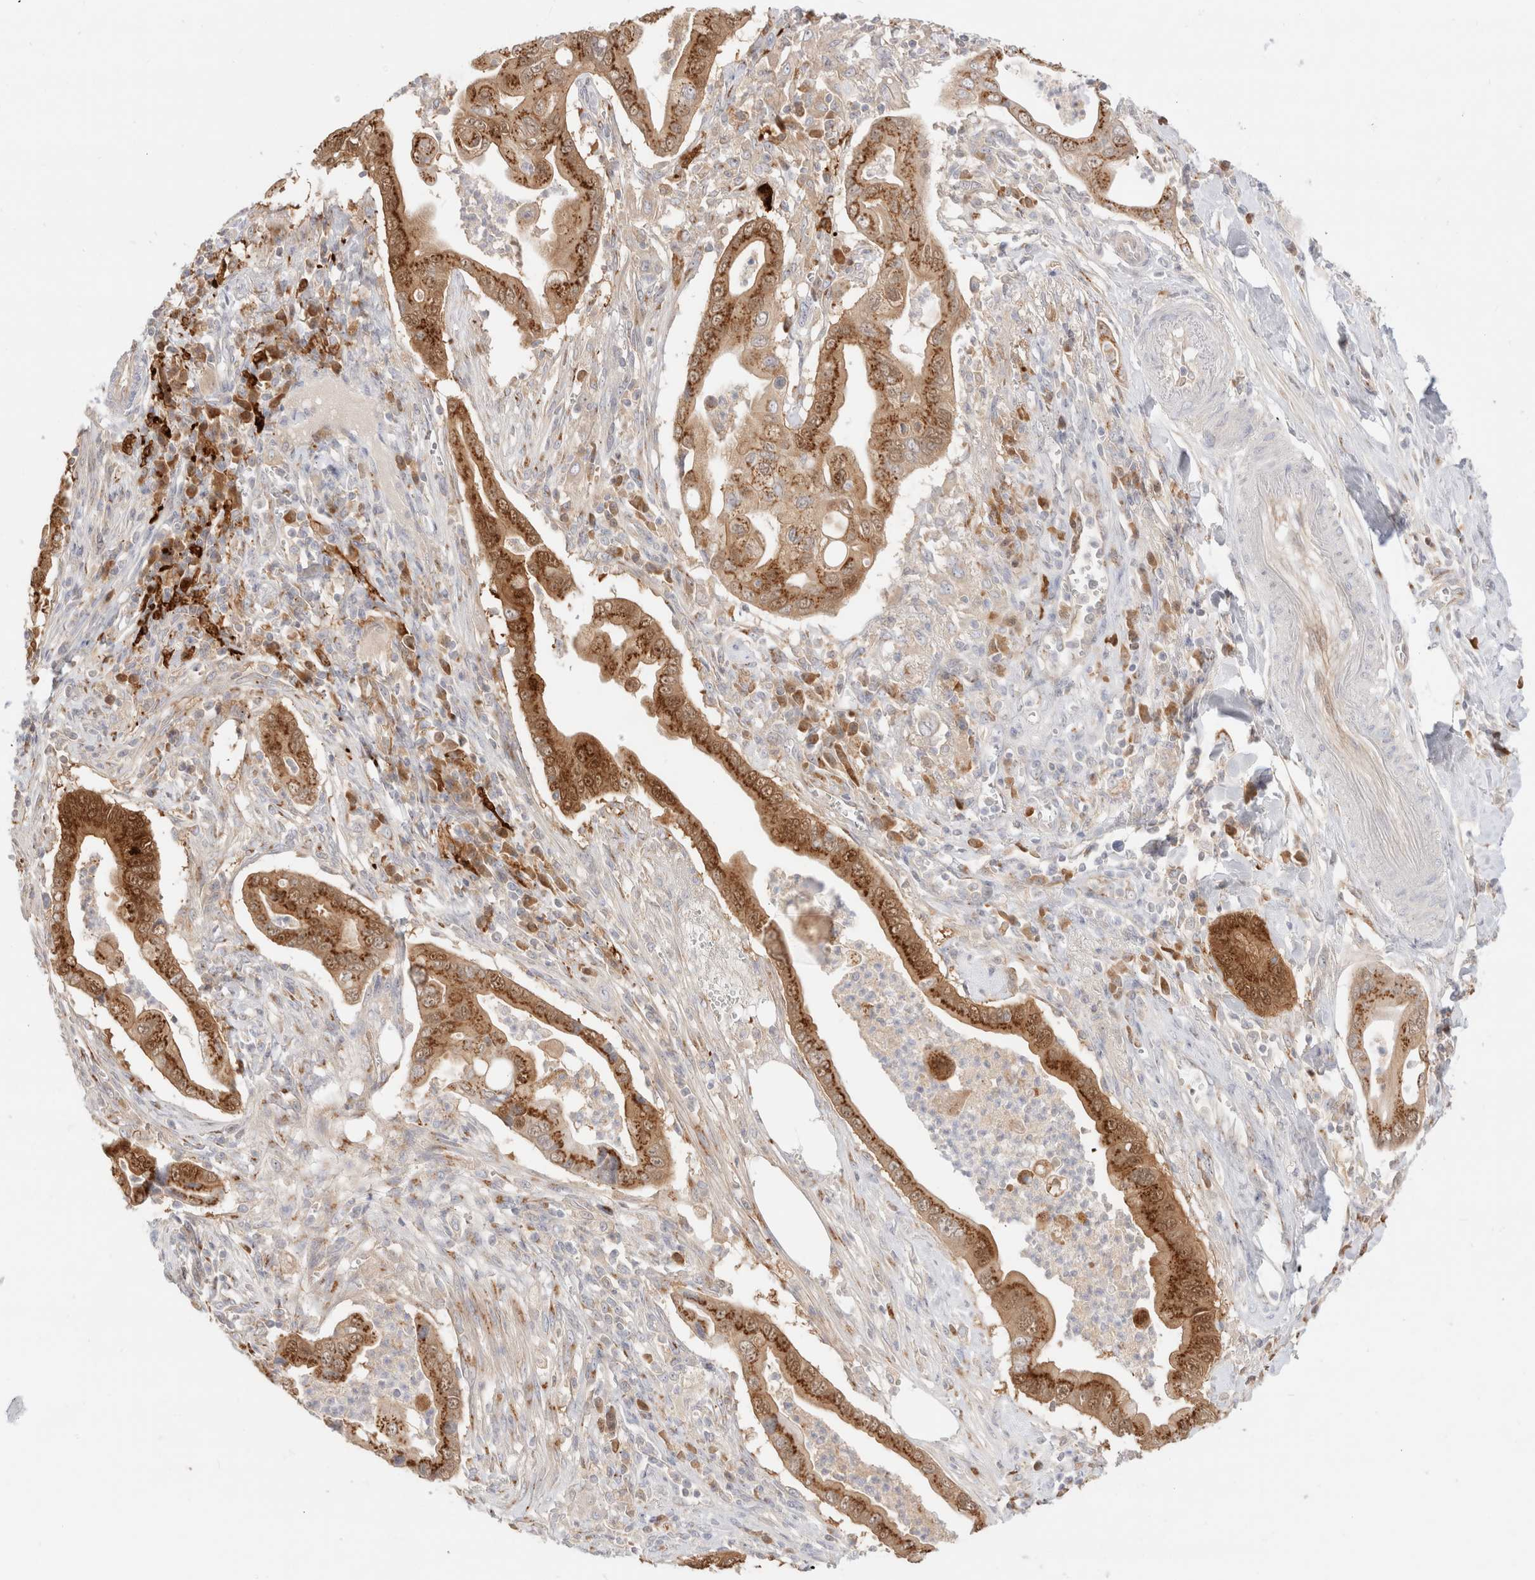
{"staining": {"intensity": "strong", "quantity": ">75%", "location": "cytoplasmic/membranous"}, "tissue": "pancreatic cancer", "cell_type": "Tumor cells", "image_type": "cancer", "snomed": [{"axis": "morphology", "description": "Adenocarcinoma, NOS"}, {"axis": "topography", "description": "Pancreas"}], "caption": "Brown immunohistochemical staining in human adenocarcinoma (pancreatic) displays strong cytoplasmic/membranous expression in about >75% of tumor cells. (DAB (3,3'-diaminobenzidine) = brown stain, brightfield microscopy at high magnification).", "gene": "EFCAB13", "patient": {"sex": "male", "age": 78}}